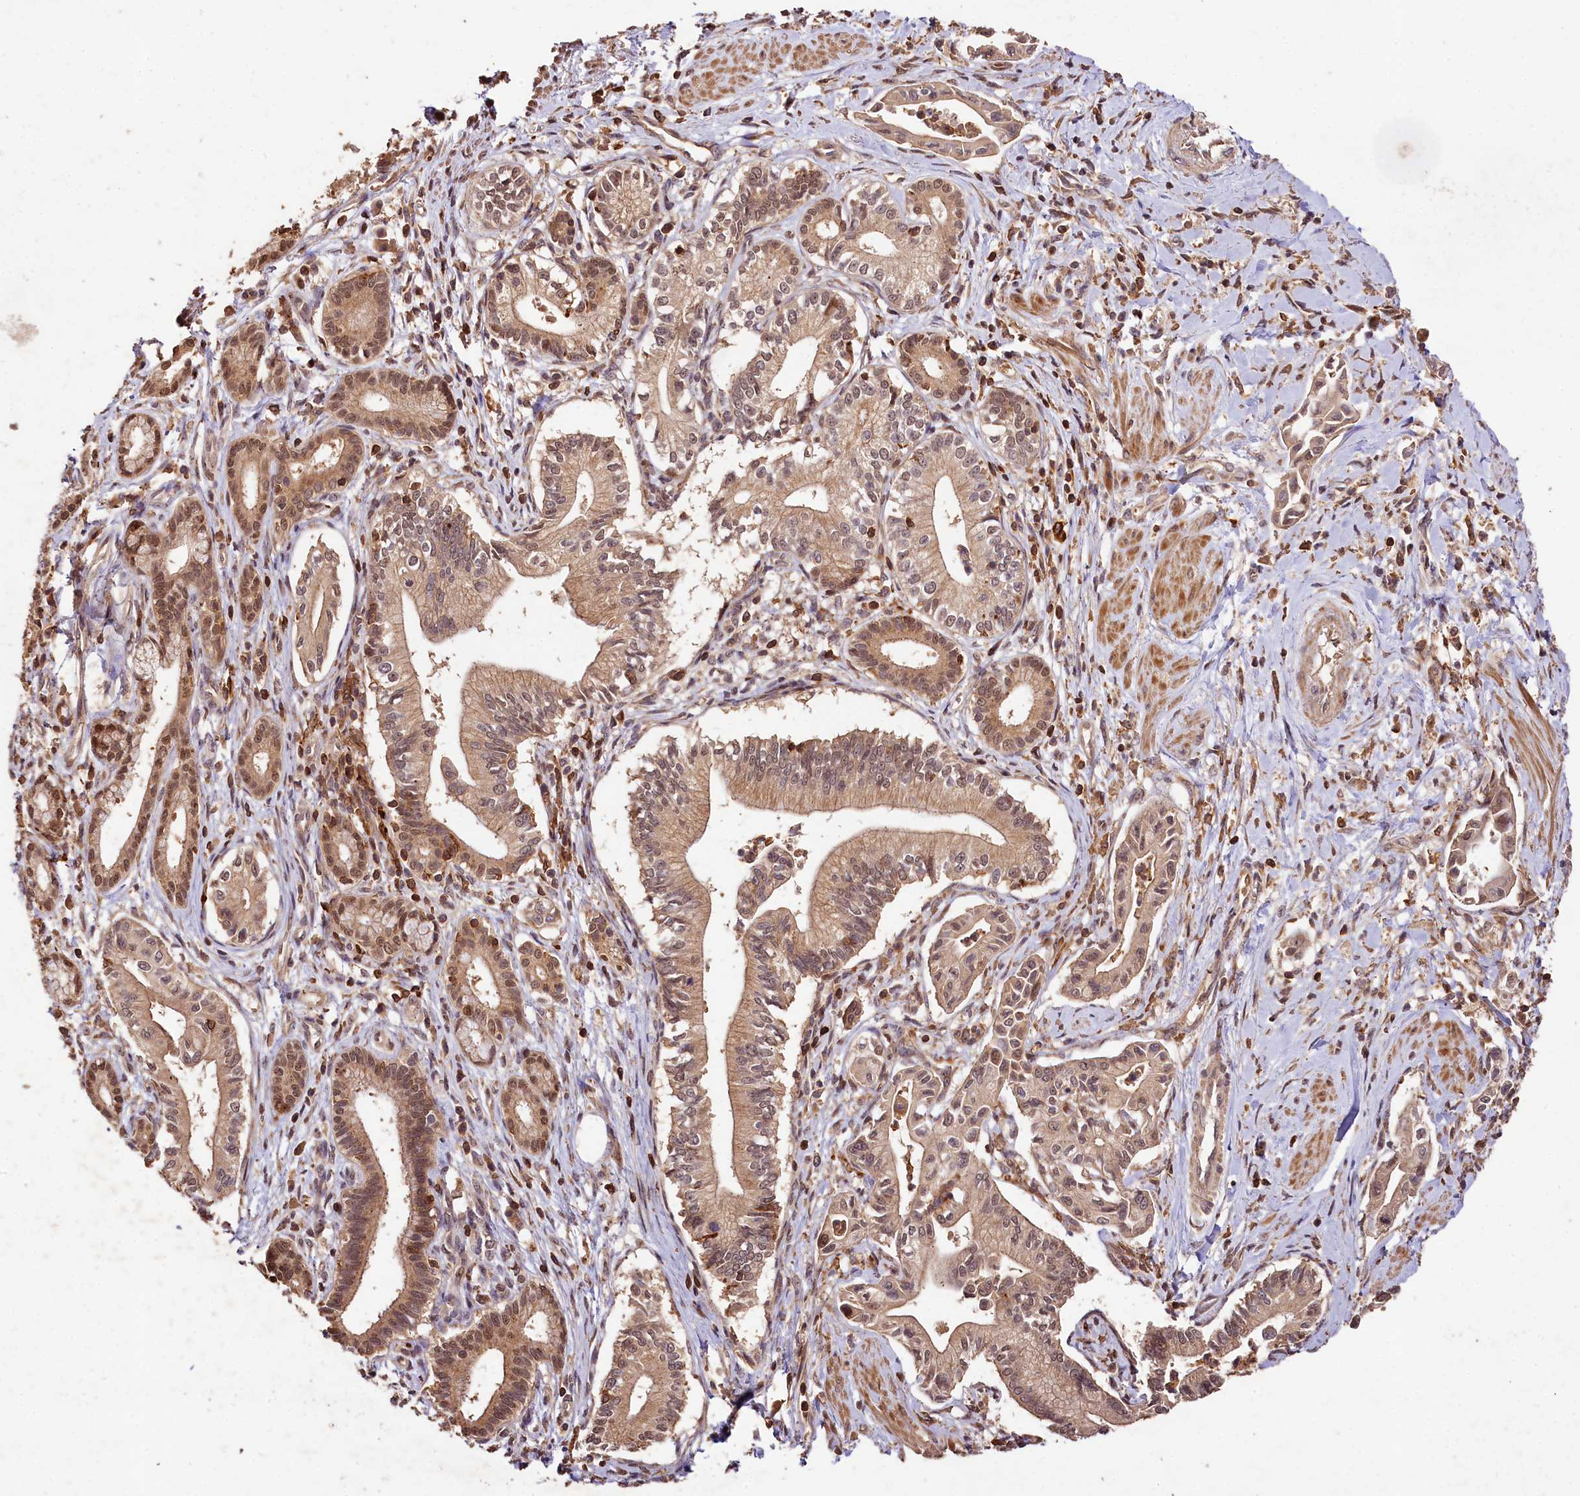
{"staining": {"intensity": "weak", "quantity": ">75%", "location": "cytoplasmic/membranous,nuclear"}, "tissue": "pancreatic cancer", "cell_type": "Tumor cells", "image_type": "cancer", "snomed": [{"axis": "morphology", "description": "Adenocarcinoma, NOS"}, {"axis": "topography", "description": "Pancreas"}], "caption": "Human pancreatic cancer (adenocarcinoma) stained for a protein (brown) demonstrates weak cytoplasmic/membranous and nuclear positive staining in approximately >75% of tumor cells.", "gene": "KPTN", "patient": {"sex": "male", "age": 78}}